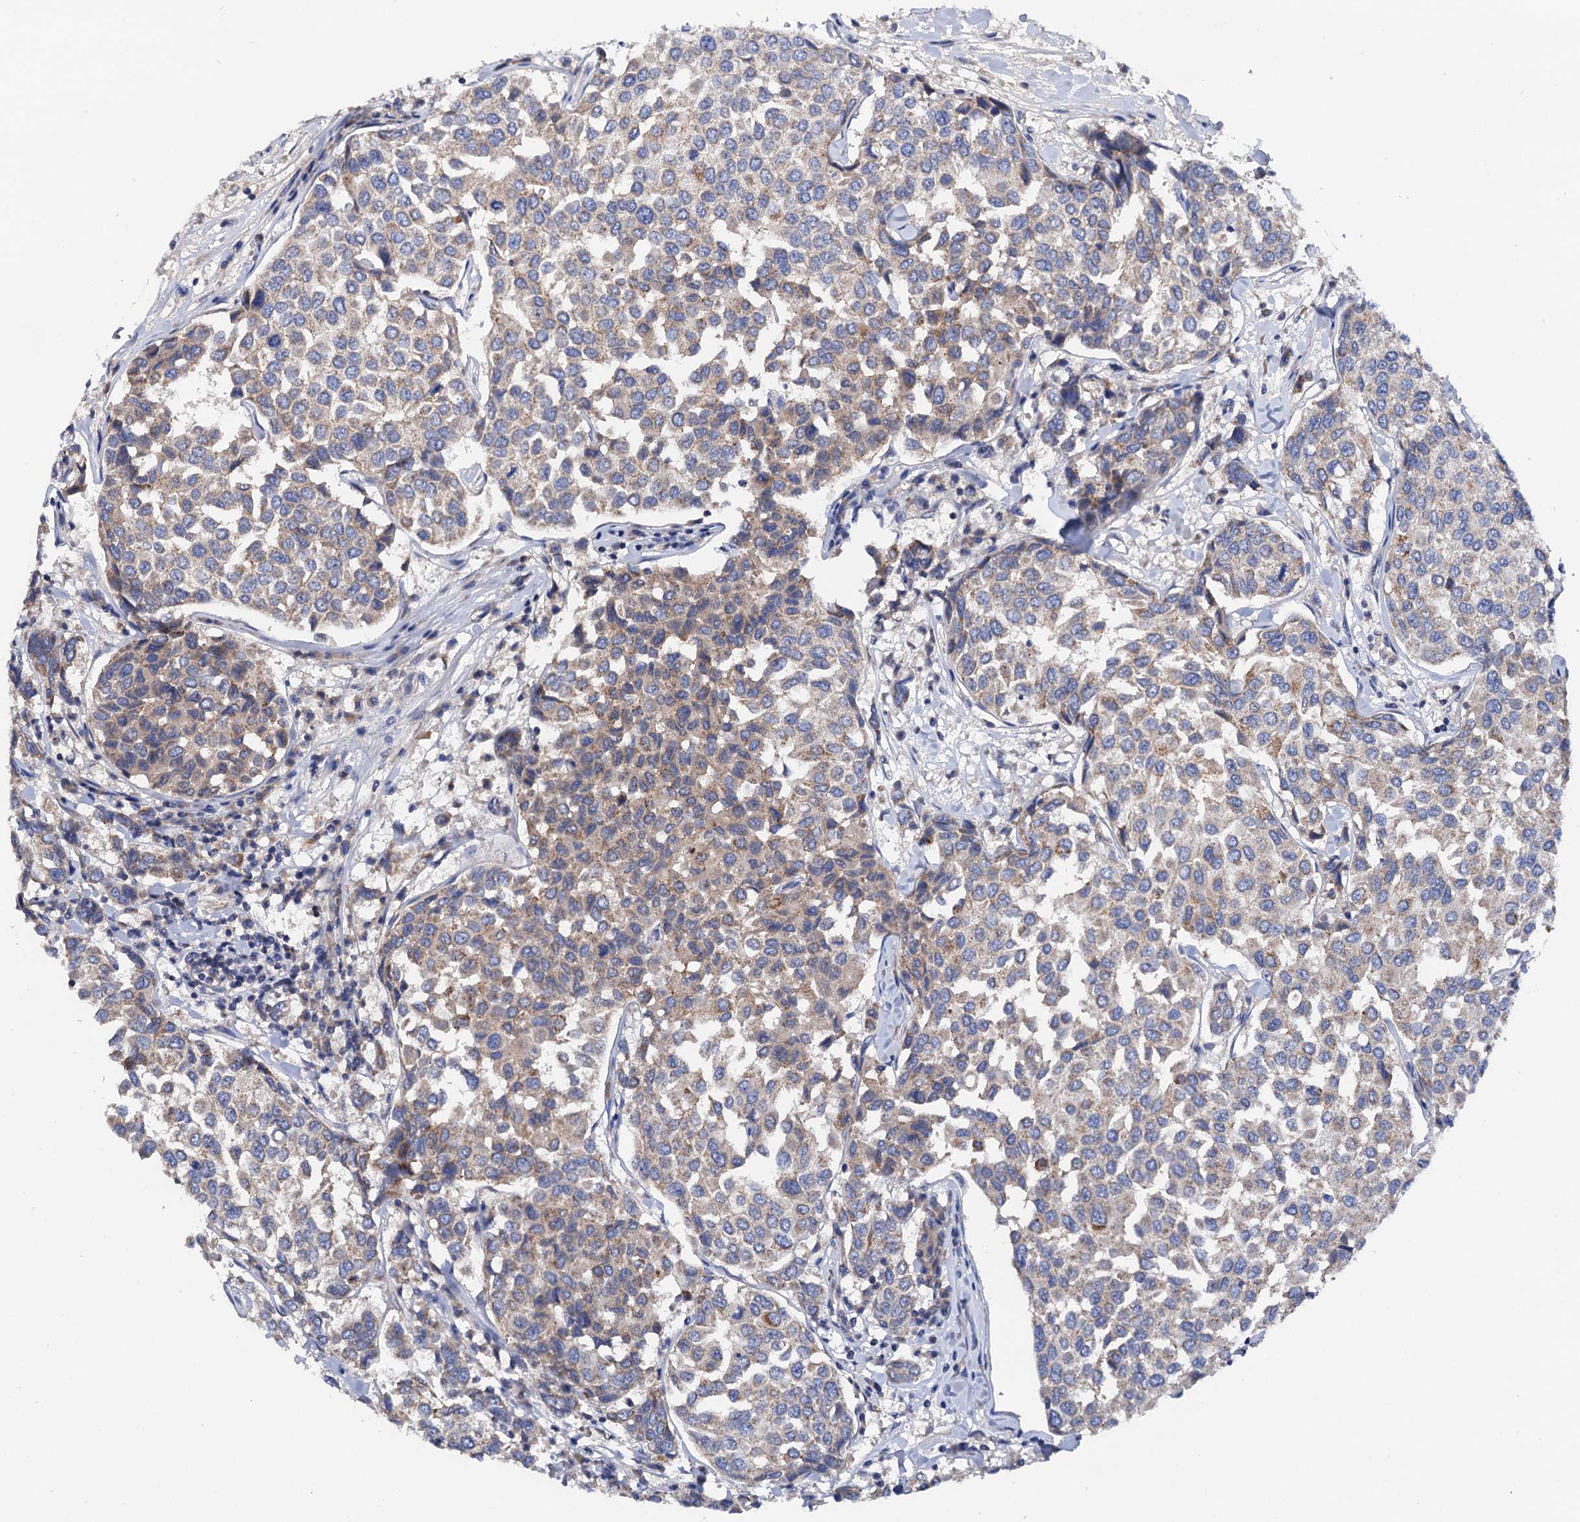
{"staining": {"intensity": "weak", "quantity": ">75%", "location": "cytoplasmic/membranous"}, "tissue": "breast cancer", "cell_type": "Tumor cells", "image_type": "cancer", "snomed": [{"axis": "morphology", "description": "Duct carcinoma"}, {"axis": "topography", "description": "Breast"}], "caption": "The photomicrograph reveals a brown stain indicating the presence of a protein in the cytoplasmic/membranous of tumor cells in breast invasive ductal carcinoma.", "gene": "MRPL48", "patient": {"sex": "female", "age": 55}}